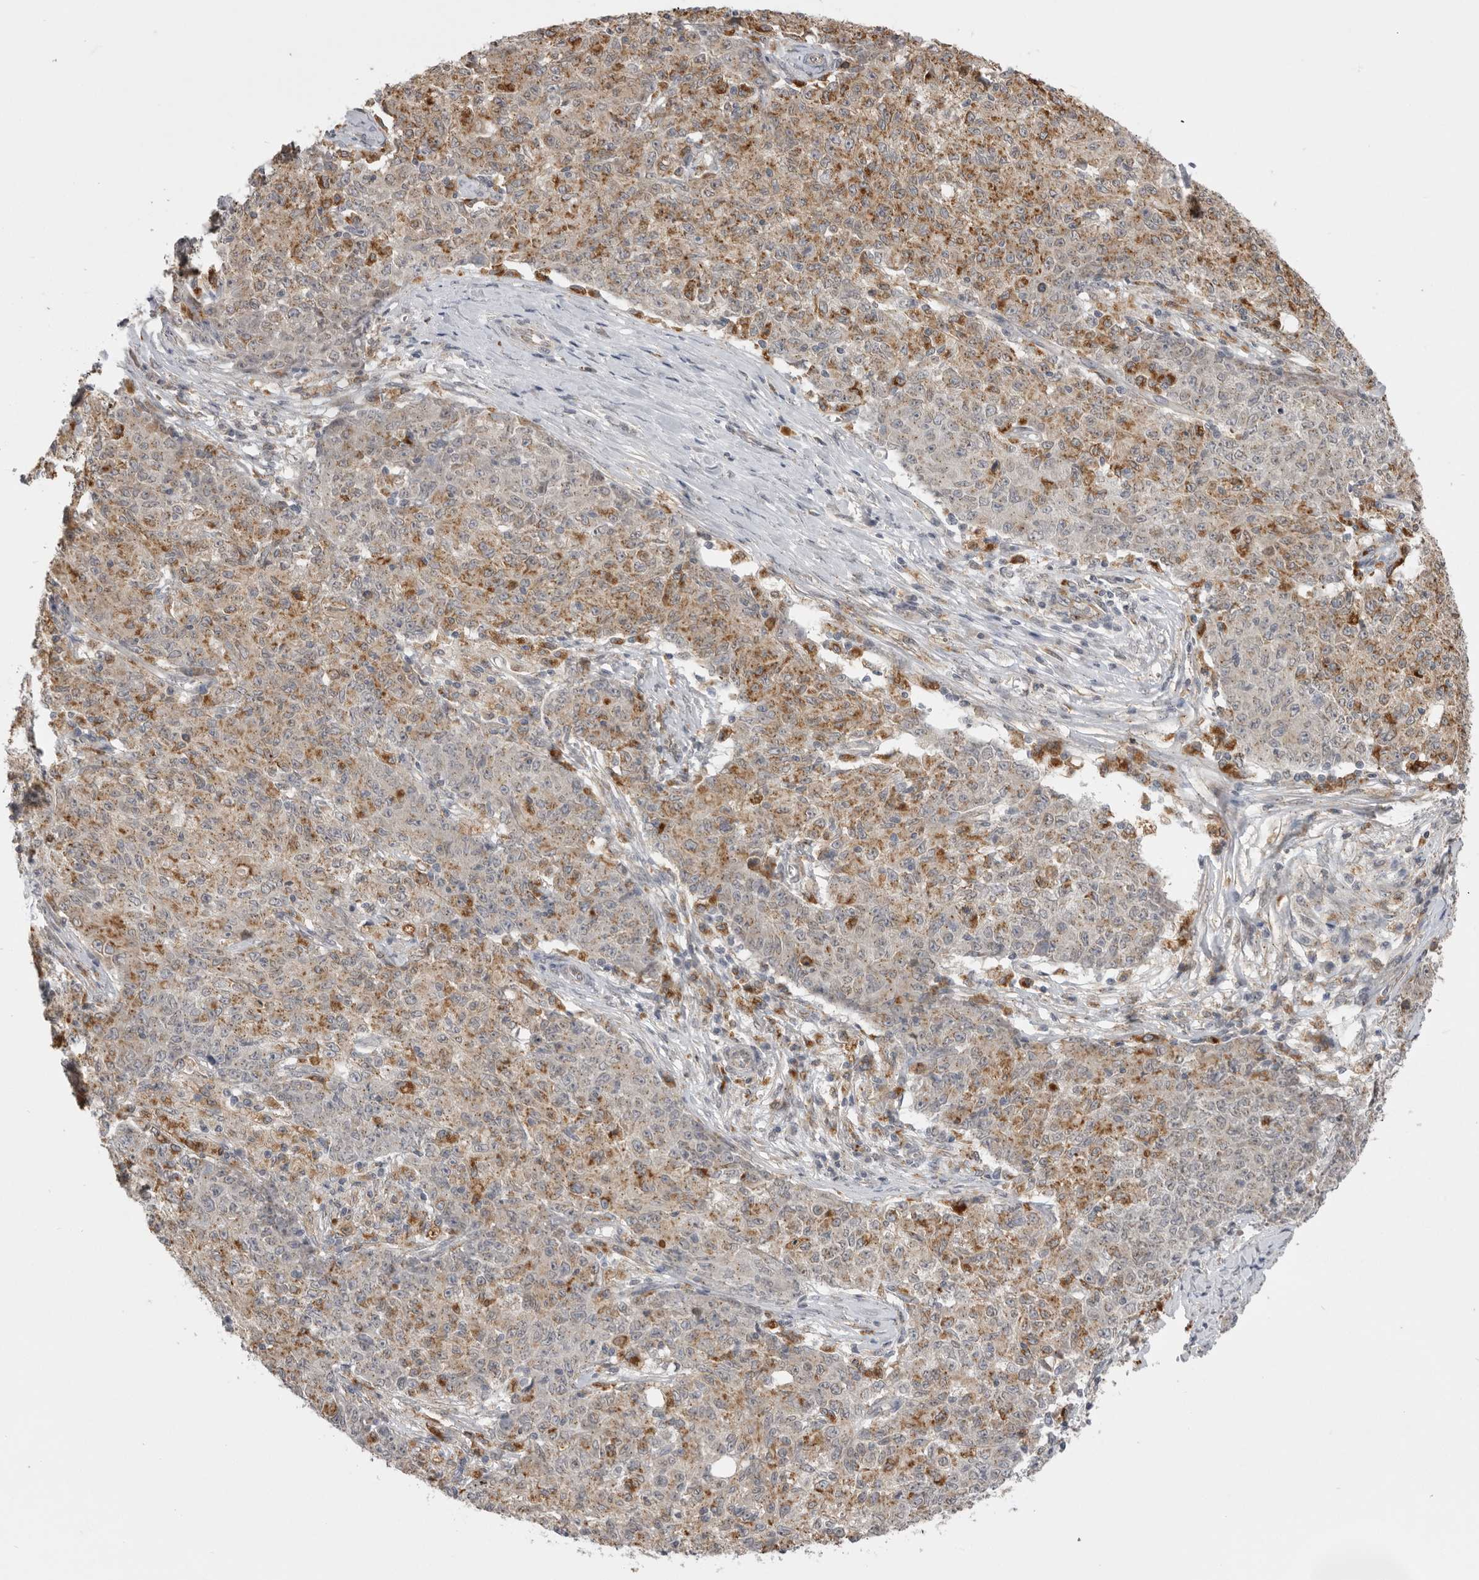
{"staining": {"intensity": "moderate", "quantity": "25%-75%", "location": "cytoplasmic/membranous"}, "tissue": "ovarian cancer", "cell_type": "Tumor cells", "image_type": "cancer", "snomed": [{"axis": "morphology", "description": "Carcinoma, endometroid"}, {"axis": "topography", "description": "Ovary"}], "caption": "Ovarian cancer (endometroid carcinoma) stained with a protein marker shows moderate staining in tumor cells.", "gene": "TLR3", "patient": {"sex": "female", "age": 42}}